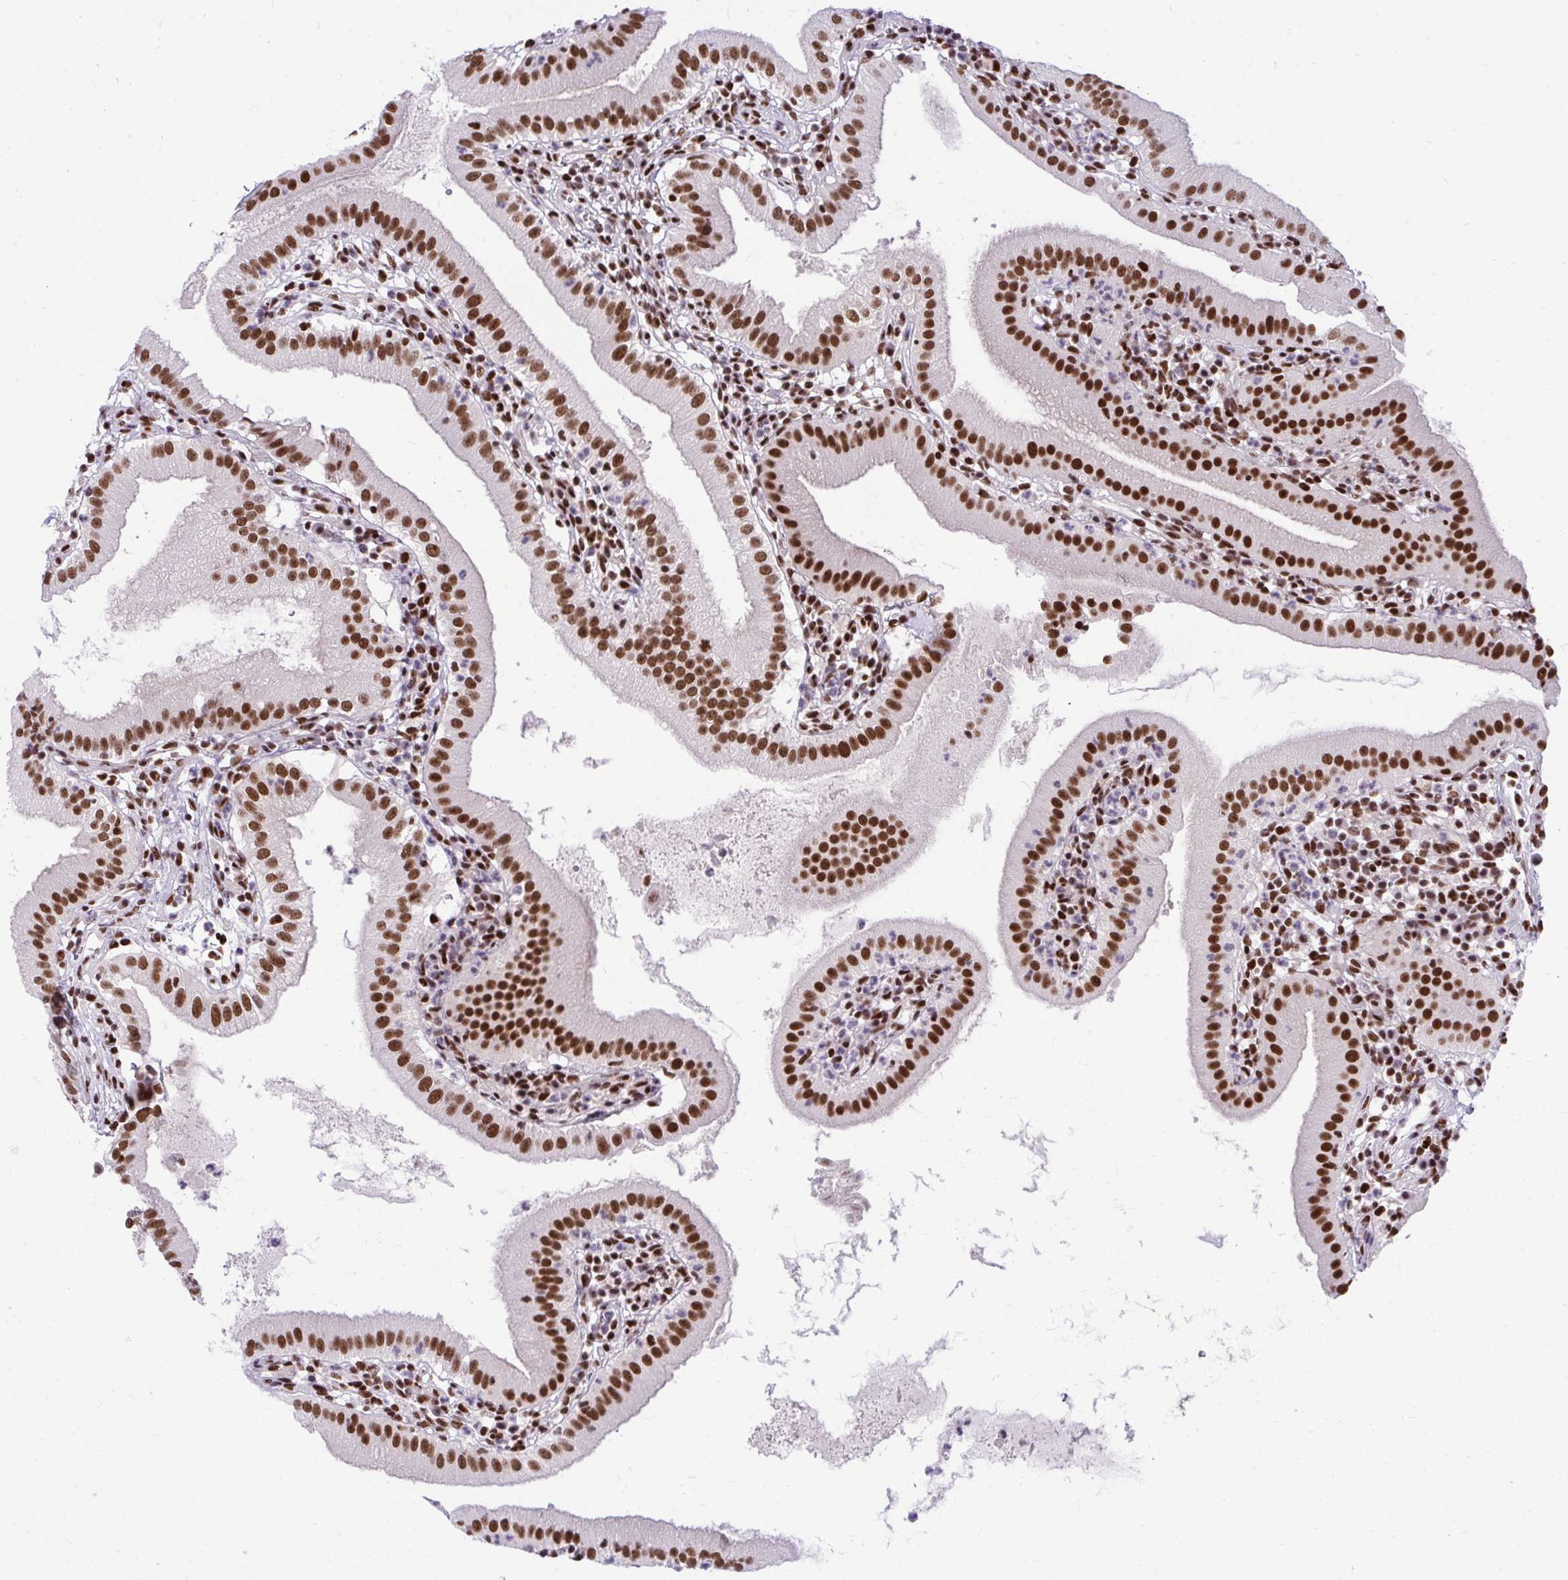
{"staining": {"intensity": "strong", "quantity": ">75%", "location": "nuclear"}, "tissue": "gallbladder", "cell_type": "Glandular cells", "image_type": "normal", "snomed": [{"axis": "morphology", "description": "Normal tissue, NOS"}, {"axis": "topography", "description": "Gallbladder"}], "caption": "This is a micrograph of IHC staining of normal gallbladder, which shows strong staining in the nuclear of glandular cells.", "gene": "CDYL", "patient": {"sex": "female", "age": 65}}